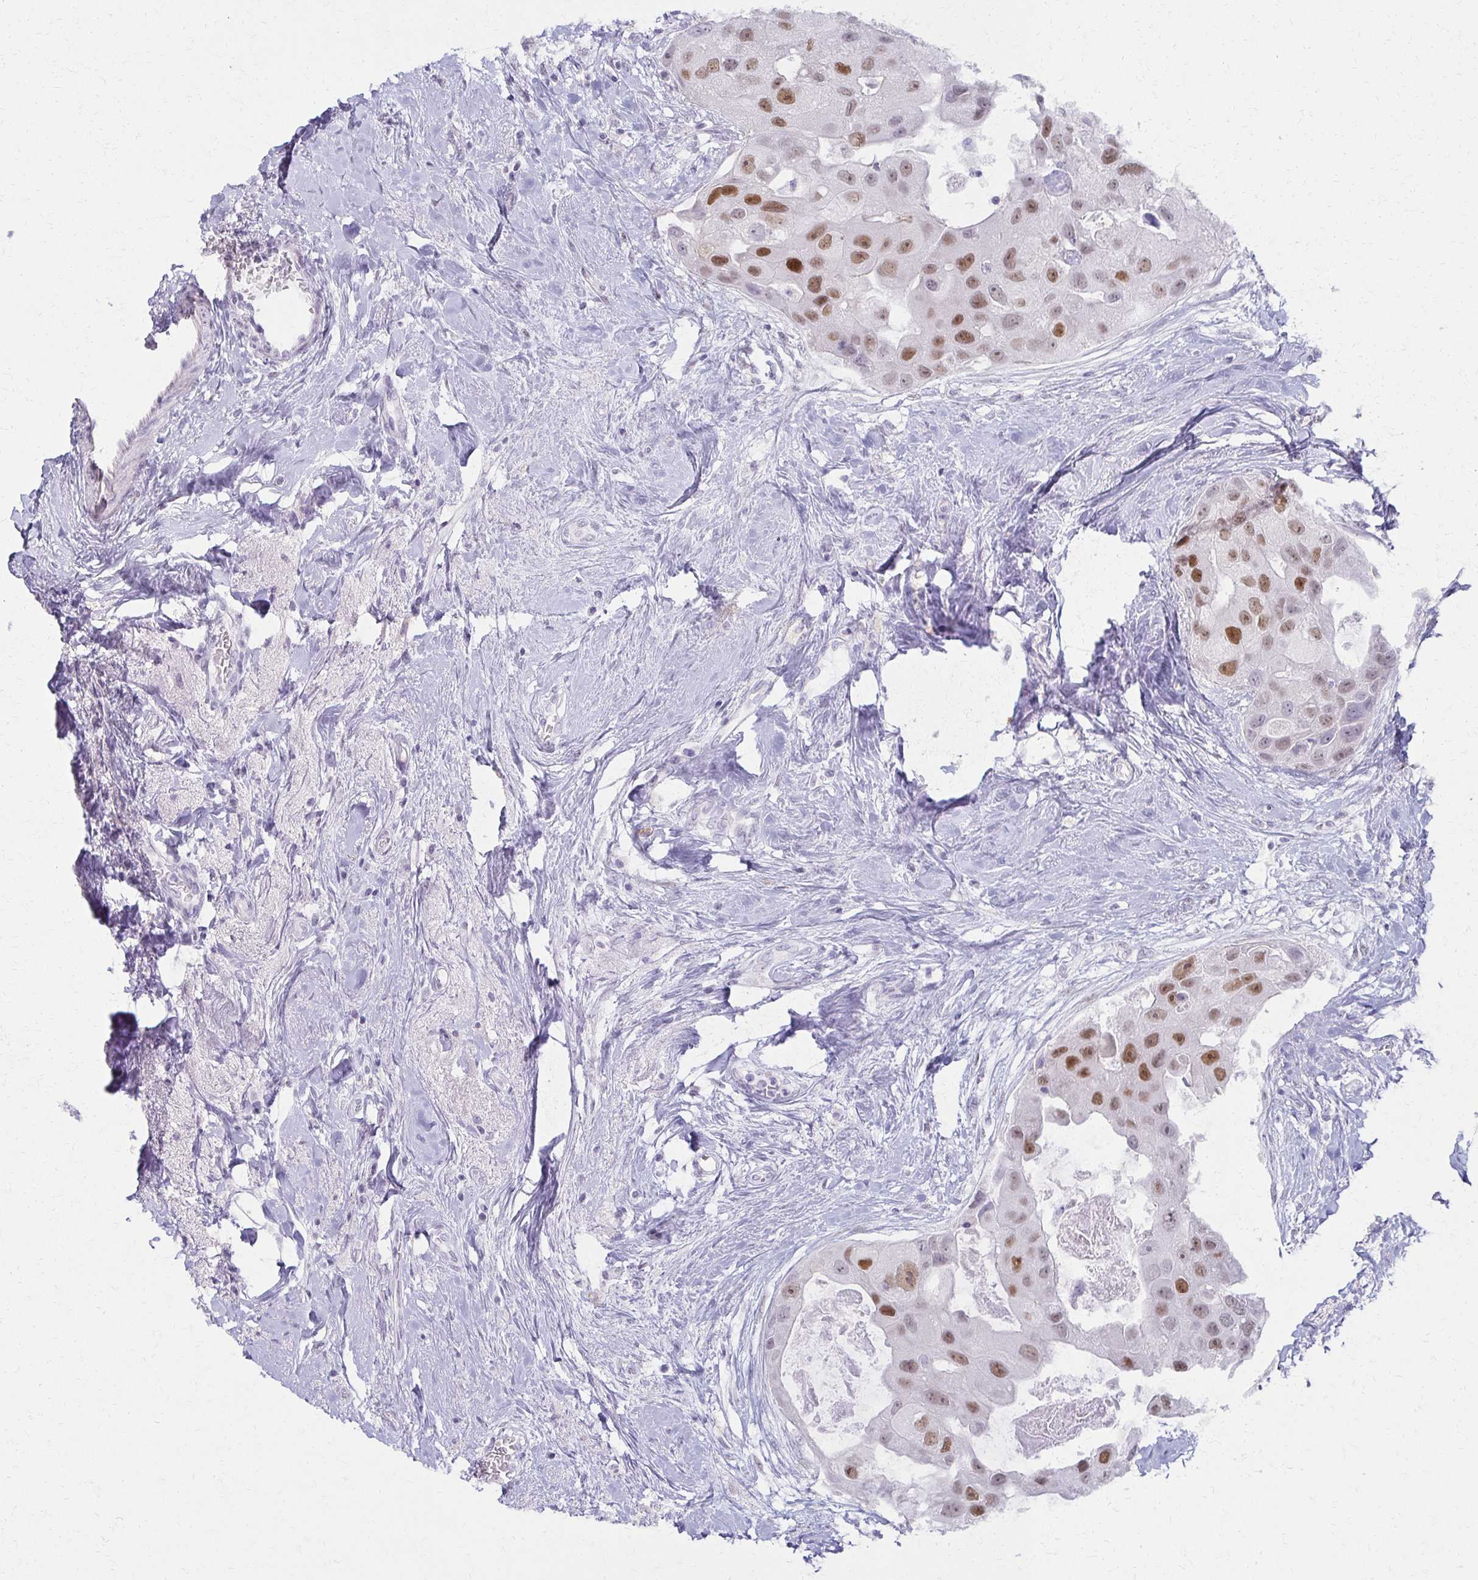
{"staining": {"intensity": "moderate", "quantity": ">75%", "location": "nuclear"}, "tissue": "breast cancer", "cell_type": "Tumor cells", "image_type": "cancer", "snomed": [{"axis": "morphology", "description": "Duct carcinoma"}, {"axis": "topography", "description": "Breast"}], "caption": "IHC photomicrograph of neoplastic tissue: human infiltrating ductal carcinoma (breast) stained using immunohistochemistry exhibits medium levels of moderate protein expression localized specifically in the nuclear of tumor cells, appearing as a nuclear brown color.", "gene": "MORC4", "patient": {"sex": "female", "age": 43}}